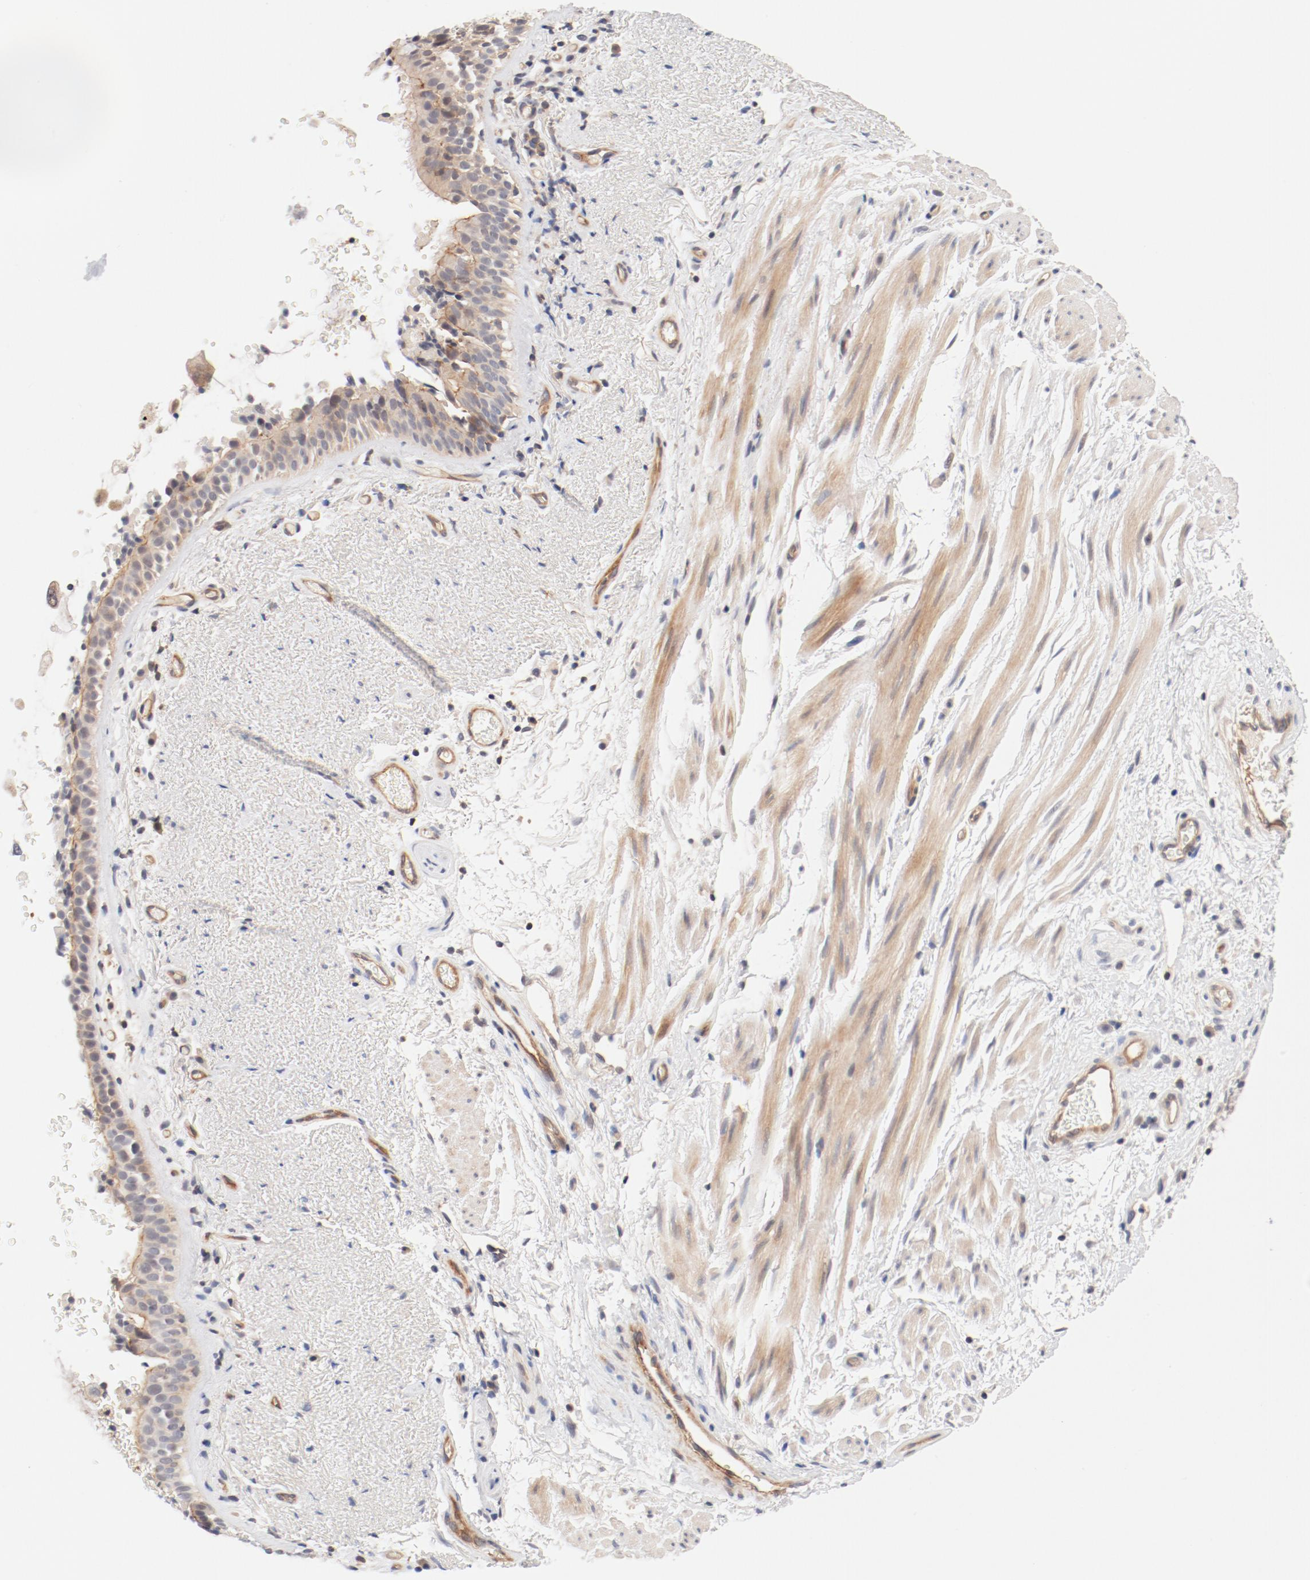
{"staining": {"intensity": "moderate", "quantity": "25%-75%", "location": "cytoplasmic/membranous"}, "tissue": "bronchus", "cell_type": "Respiratory epithelial cells", "image_type": "normal", "snomed": [{"axis": "morphology", "description": "Normal tissue, NOS"}, {"axis": "topography", "description": "Bronchus"}], "caption": "The histopathology image demonstrates a brown stain indicating the presence of a protein in the cytoplasmic/membranous of respiratory epithelial cells in bronchus.", "gene": "ZNF267", "patient": {"sex": "female", "age": 54}}